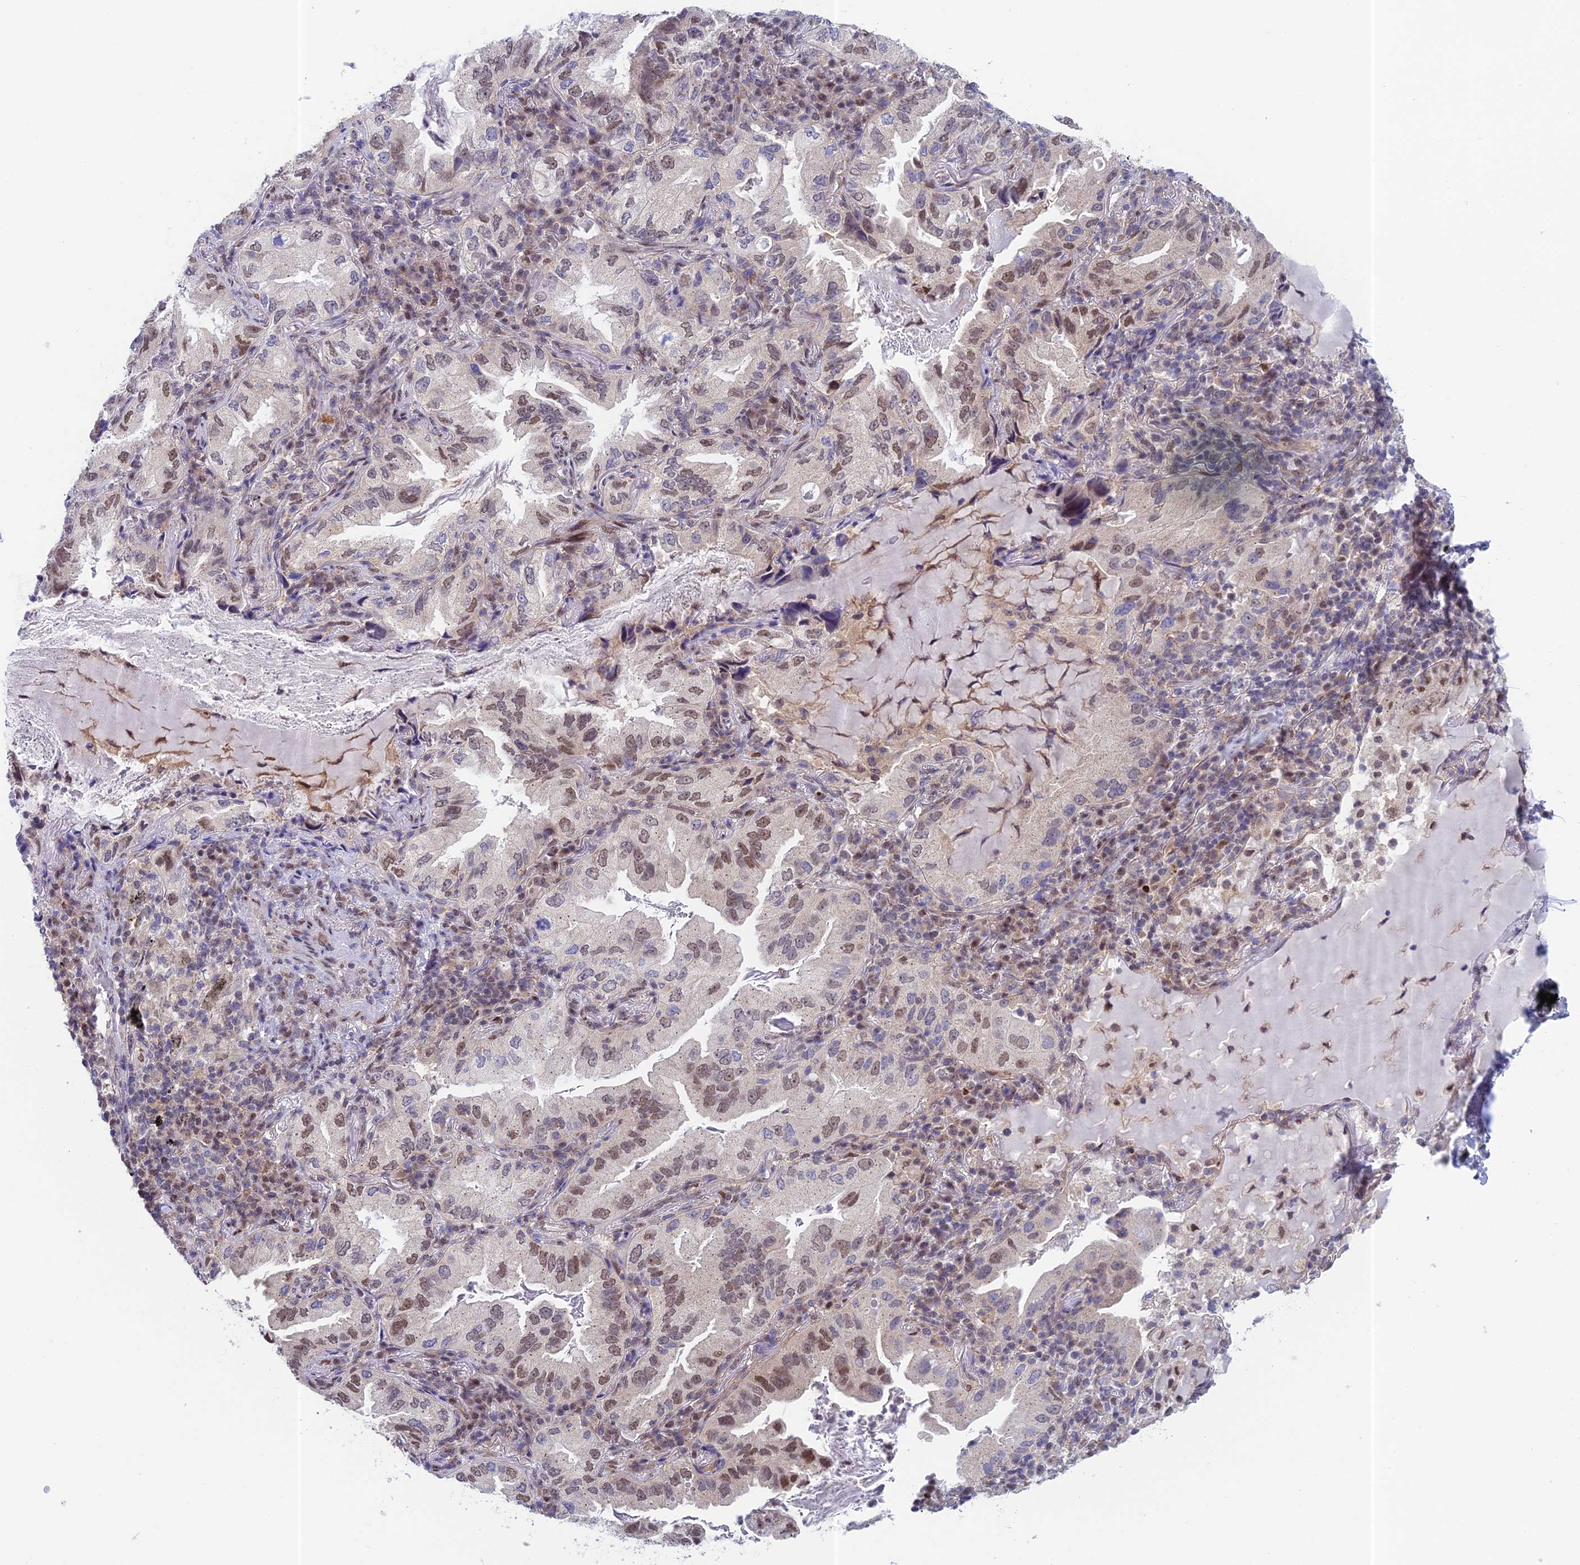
{"staining": {"intensity": "moderate", "quantity": ">75%", "location": "nuclear"}, "tissue": "lung cancer", "cell_type": "Tumor cells", "image_type": "cancer", "snomed": [{"axis": "morphology", "description": "Adenocarcinoma, NOS"}, {"axis": "topography", "description": "Lung"}], "caption": "The micrograph reveals staining of lung adenocarcinoma, revealing moderate nuclear protein expression (brown color) within tumor cells.", "gene": "MRPL17", "patient": {"sex": "female", "age": 69}}